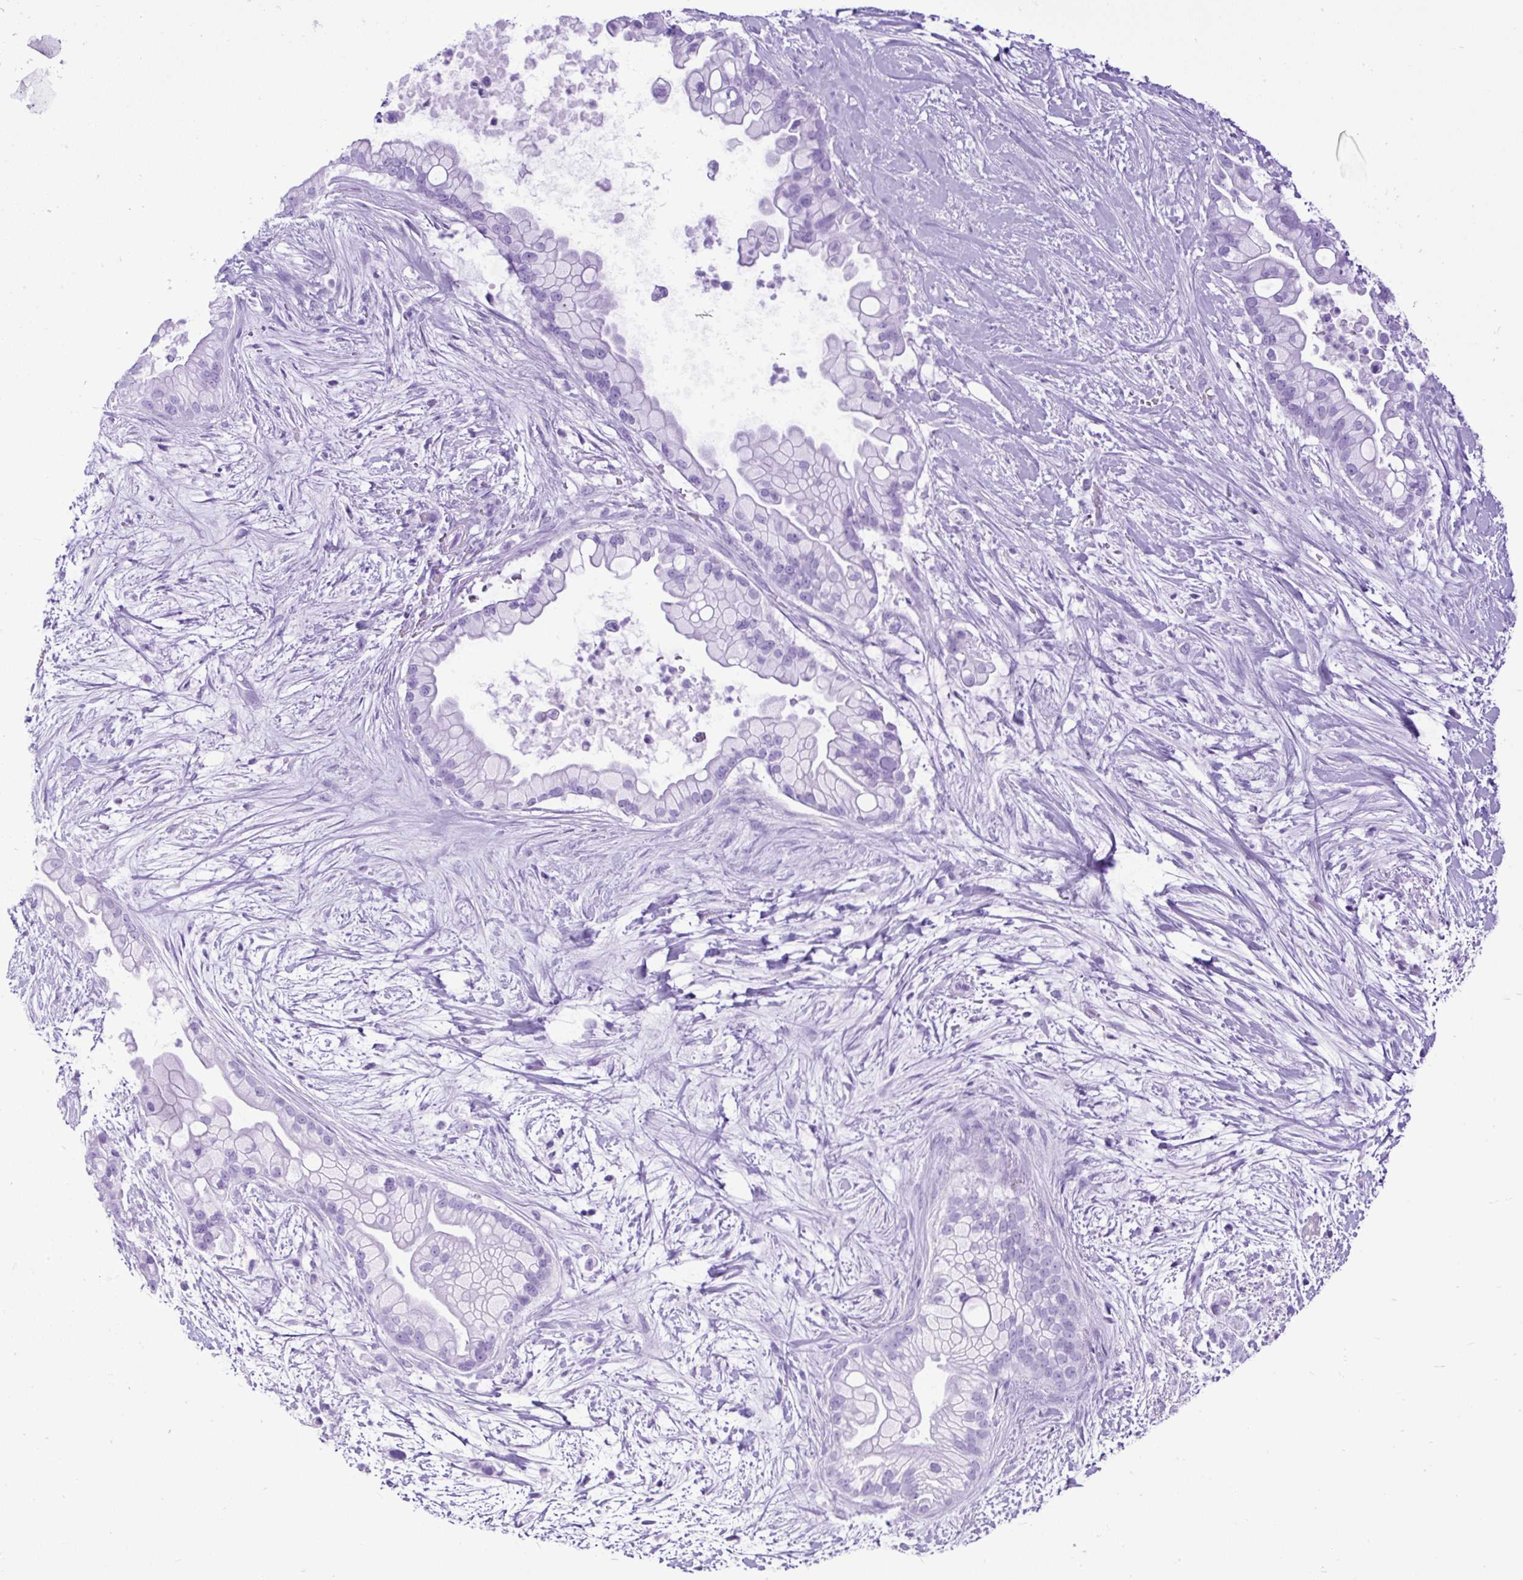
{"staining": {"intensity": "negative", "quantity": "none", "location": "none"}, "tissue": "pancreatic cancer", "cell_type": "Tumor cells", "image_type": "cancer", "snomed": [{"axis": "morphology", "description": "Adenocarcinoma, NOS"}, {"axis": "topography", "description": "Pancreas"}], "caption": "The immunohistochemistry (IHC) photomicrograph has no significant staining in tumor cells of adenocarcinoma (pancreatic) tissue. The staining is performed using DAB brown chromogen with nuclei counter-stained in using hematoxylin.", "gene": "CEL", "patient": {"sex": "female", "age": 69}}